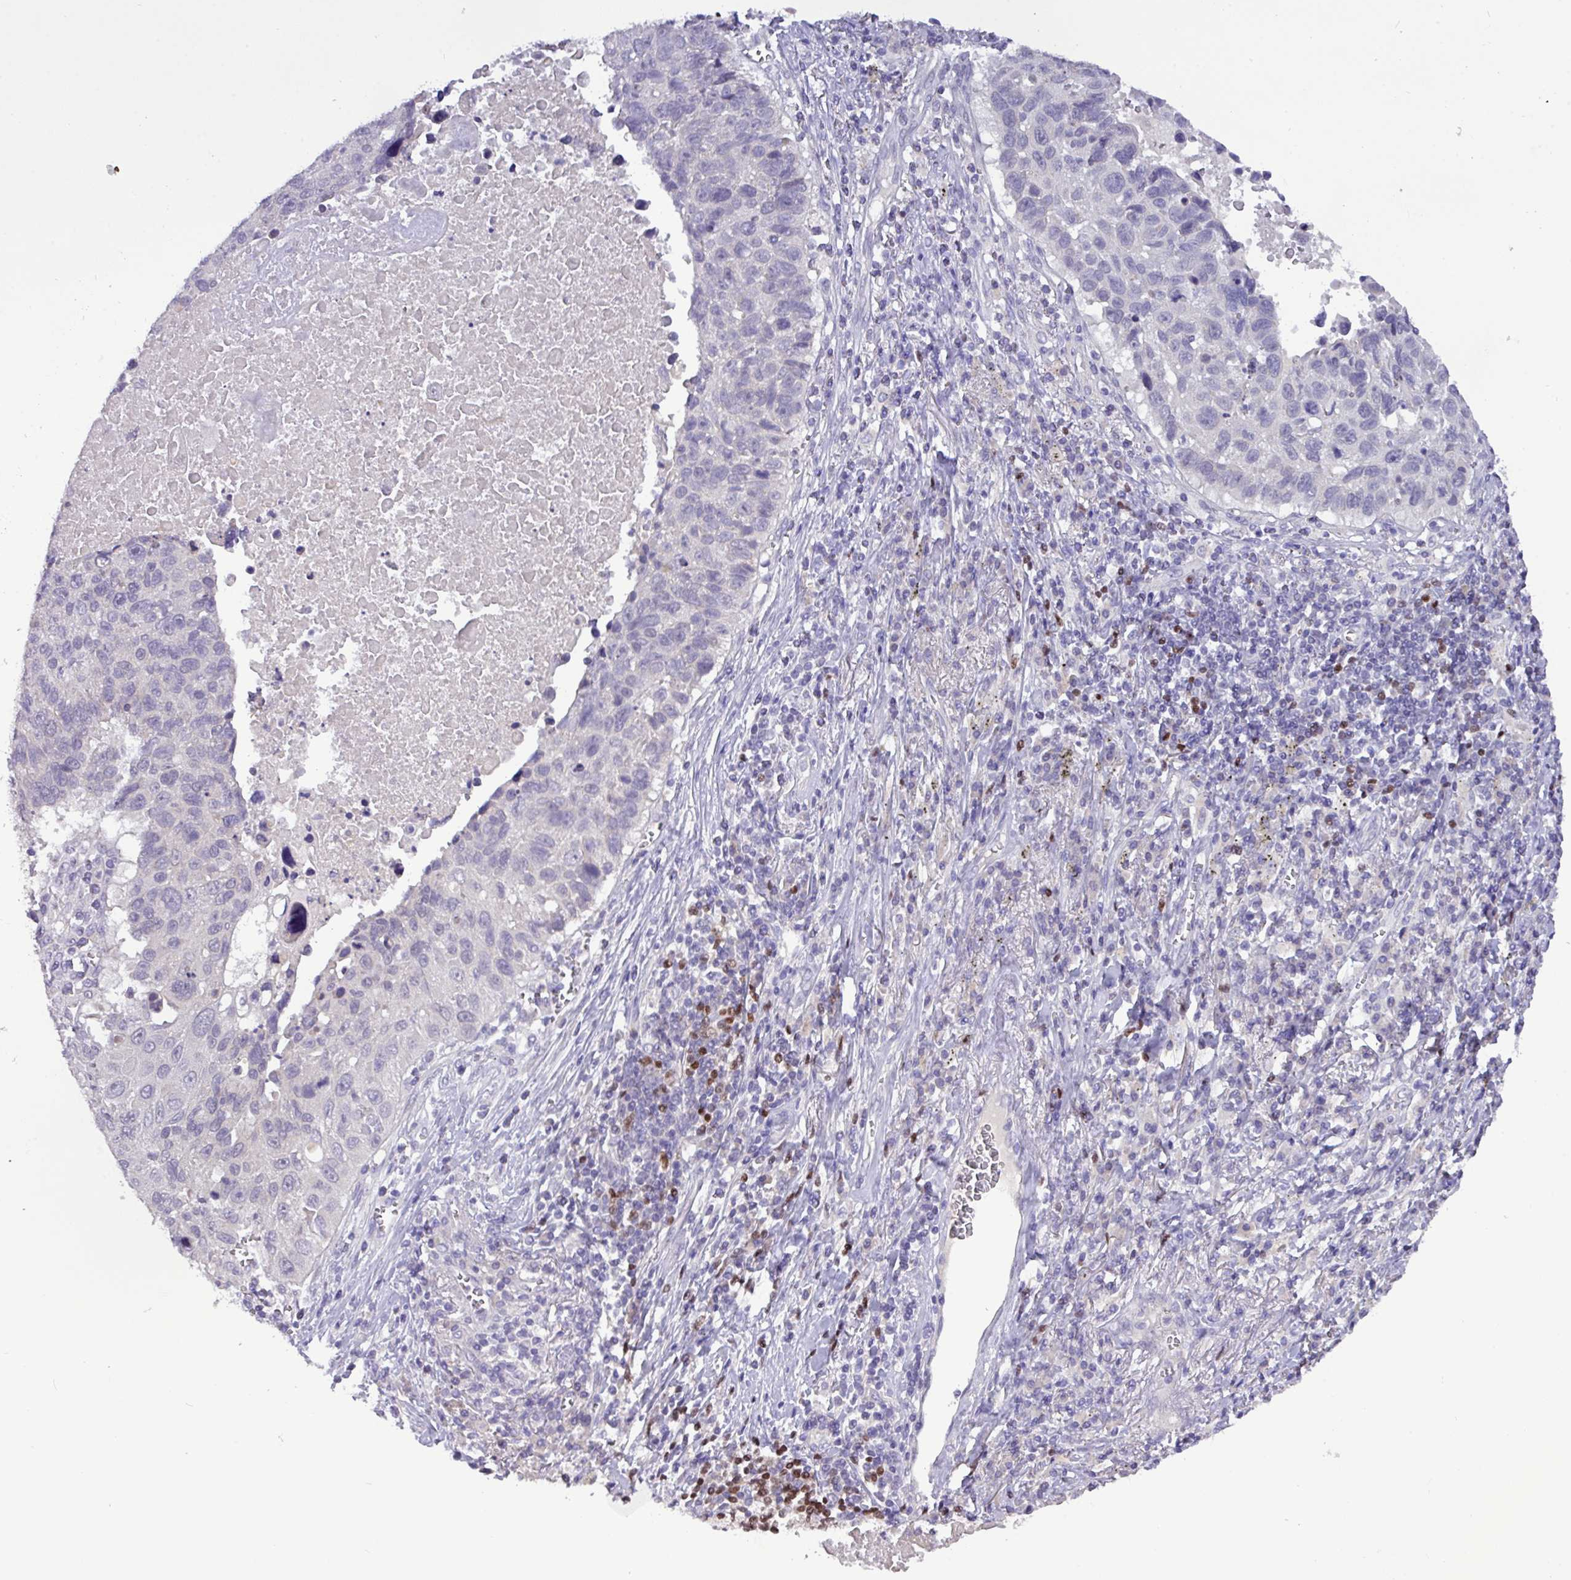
{"staining": {"intensity": "negative", "quantity": "none", "location": "none"}, "tissue": "lung cancer", "cell_type": "Tumor cells", "image_type": "cancer", "snomed": [{"axis": "morphology", "description": "Squamous cell carcinoma, NOS"}, {"axis": "topography", "description": "Lung"}], "caption": "The immunohistochemistry image has no significant positivity in tumor cells of squamous cell carcinoma (lung) tissue.", "gene": "PAX8", "patient": {"sex": "male", "age": 66}}